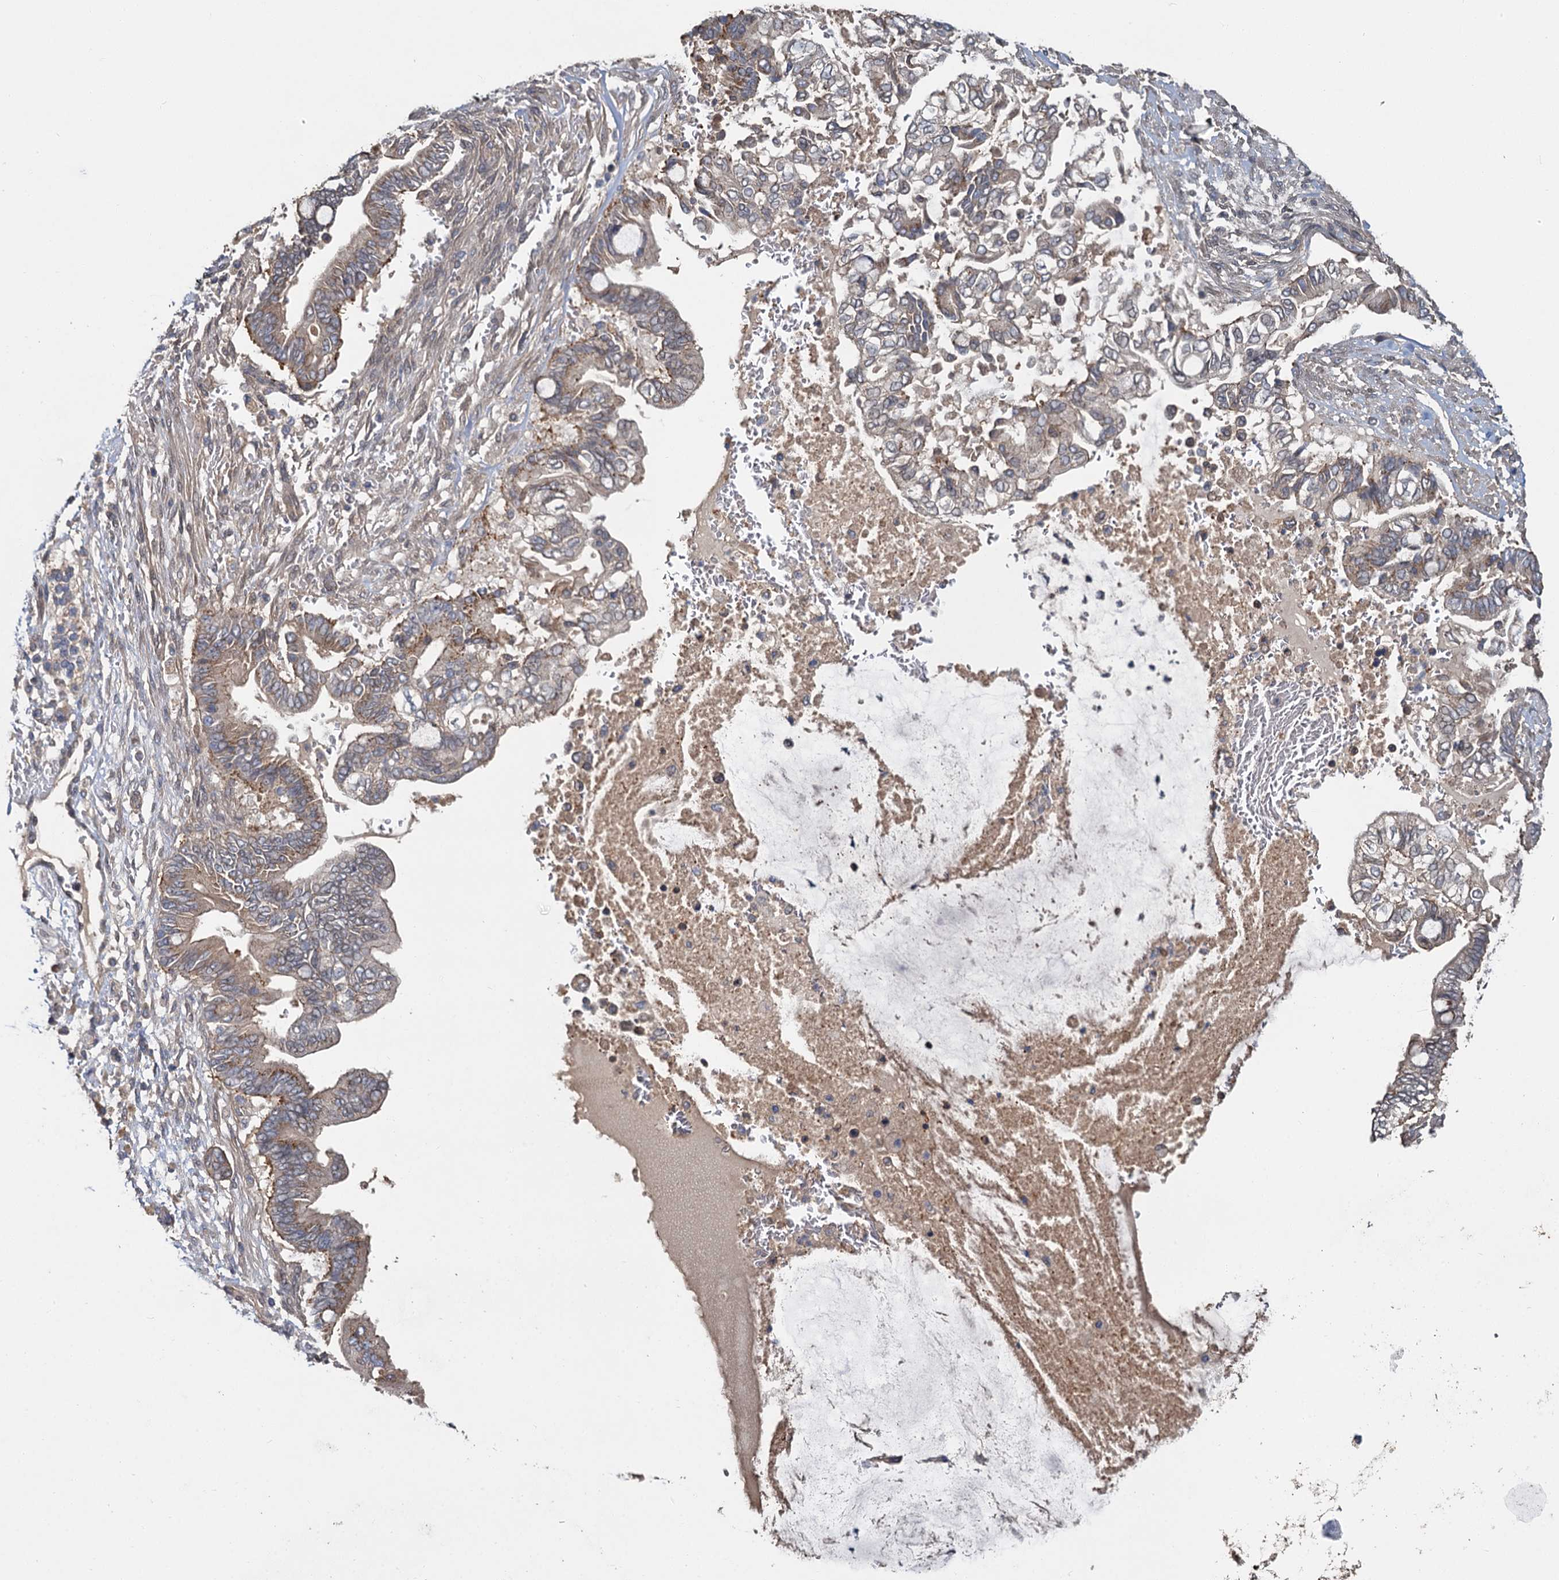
{"staining": {"intensity": "weak", "quantity": "25%-75%", "location": "cytoplasmic/membranous"}, "tissue": "pancreatic cancer", "cell_type": "Tumor cells", "image_type": "cancer", "snomed": [{"axis": "morphology", "description": "Adenocarcinoma, NOS"}, {"axis": "topography", "description": "Pancreas"}], "caption": "Brown immunohistochemical staining in pancreatic cancer (adenocarcinoma) displays weak cytoplasmic/membranous staining in approximately 25%-75% of tumor cells. (Stains: DAB in brown, nuclei in blue, Microscopy: brightfield microscopy at high magnification).", "gene": "ZNF324", "patient": {"sex": "male", "age": 68}}